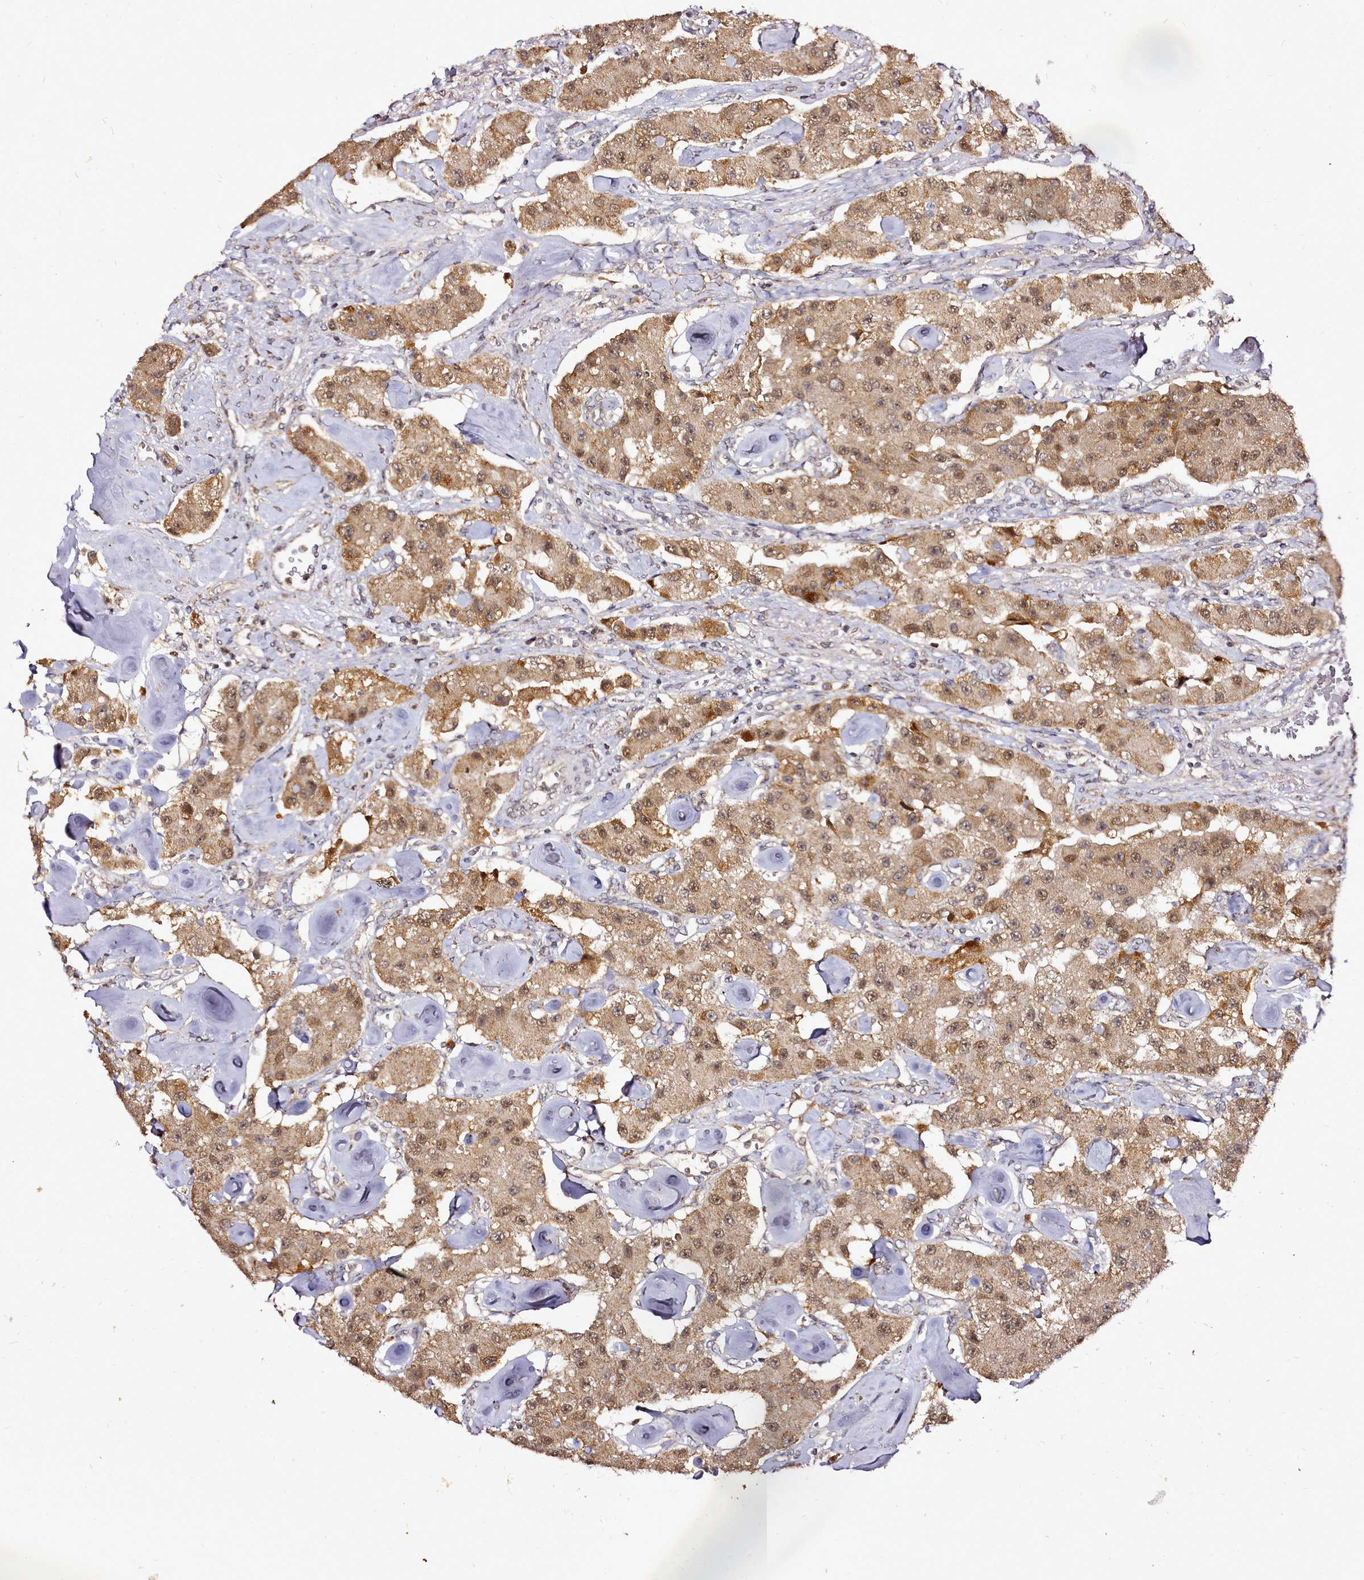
{"staining": {"intensity": "moderate", "quantity": ">75%", "location": "cytoplasmic/membranous,nuclear"}, "tissue": "carcinoid", "cell_type": "Tumor cells", "image_type": "cancer", "snomed": [{"axis": "morphology", "description": "Carcinoid, malignant, NOS"}, {"axis": "topography", "description": "Pancreas"}], "caption": "Carcinoid stained with DAB immunohistochemistry (IHC) reveals medium levels of moderate cytoplasmic/membranous and nuclear positivity in about >75% of tumor cells.", "gene": "EDIL3", "patient": {"sex": "male", "age": 41}}